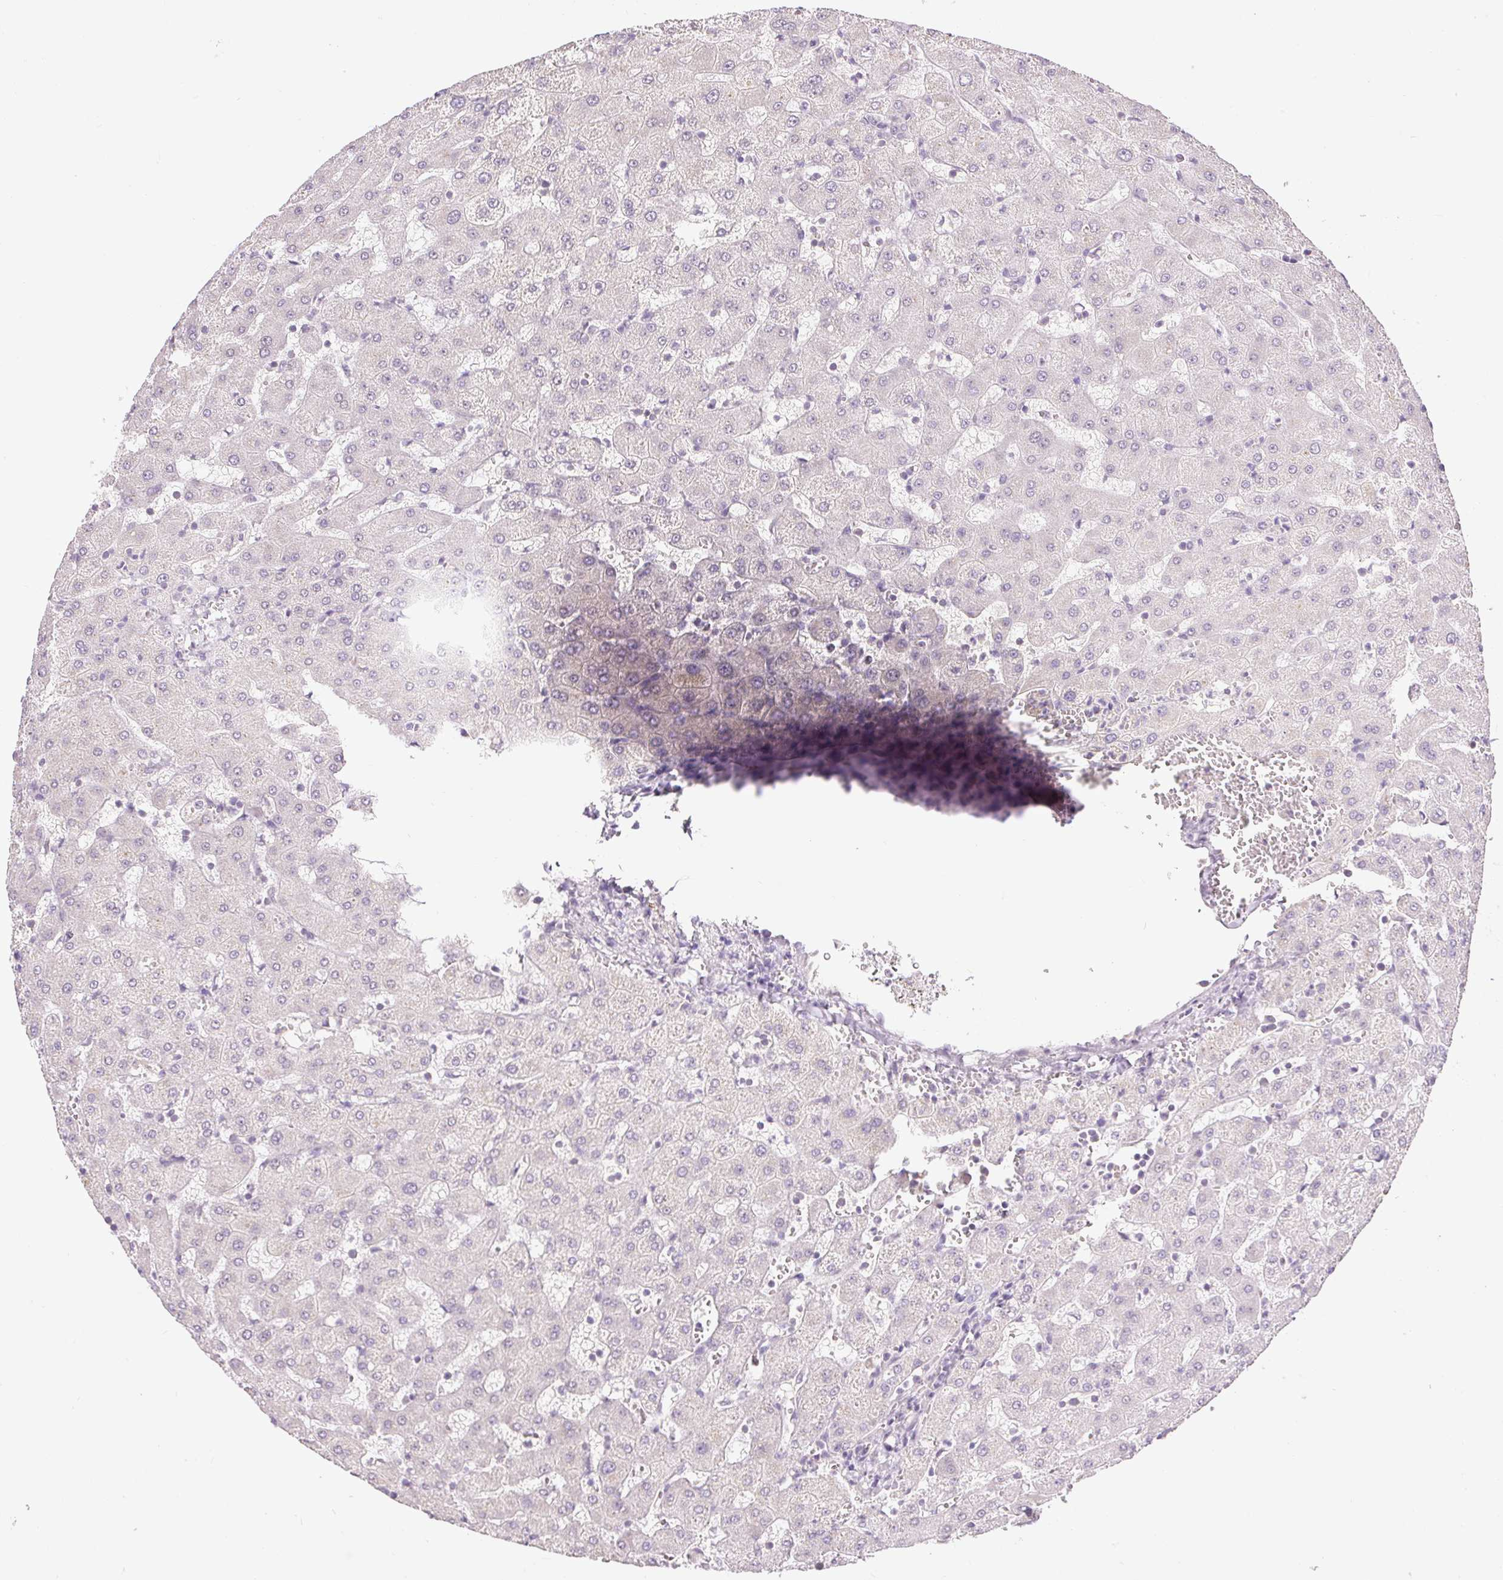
{"staining": {"intensity": "weak", "quantity": "<25%", "location": "nuclear"}, "tissue": "liver", "cell_type": "Cholangiocytes", "image_type": "normal", "snomed": [{"axis": "morphology", "description": "Normal tissue, NOS"}, {"axis": "topography", "description": "Liver"}], "caption": "High power microscopy photomicrograph of an IHC photomicrograph of unremarkable liver, revealing no significant expression in cholangiocytes. (DAB immunohistochemistry visualized using brightfield microscopy, high magnification).", "gene": "RACGAP1", "patient": {"sex": "female", "age": 63}}